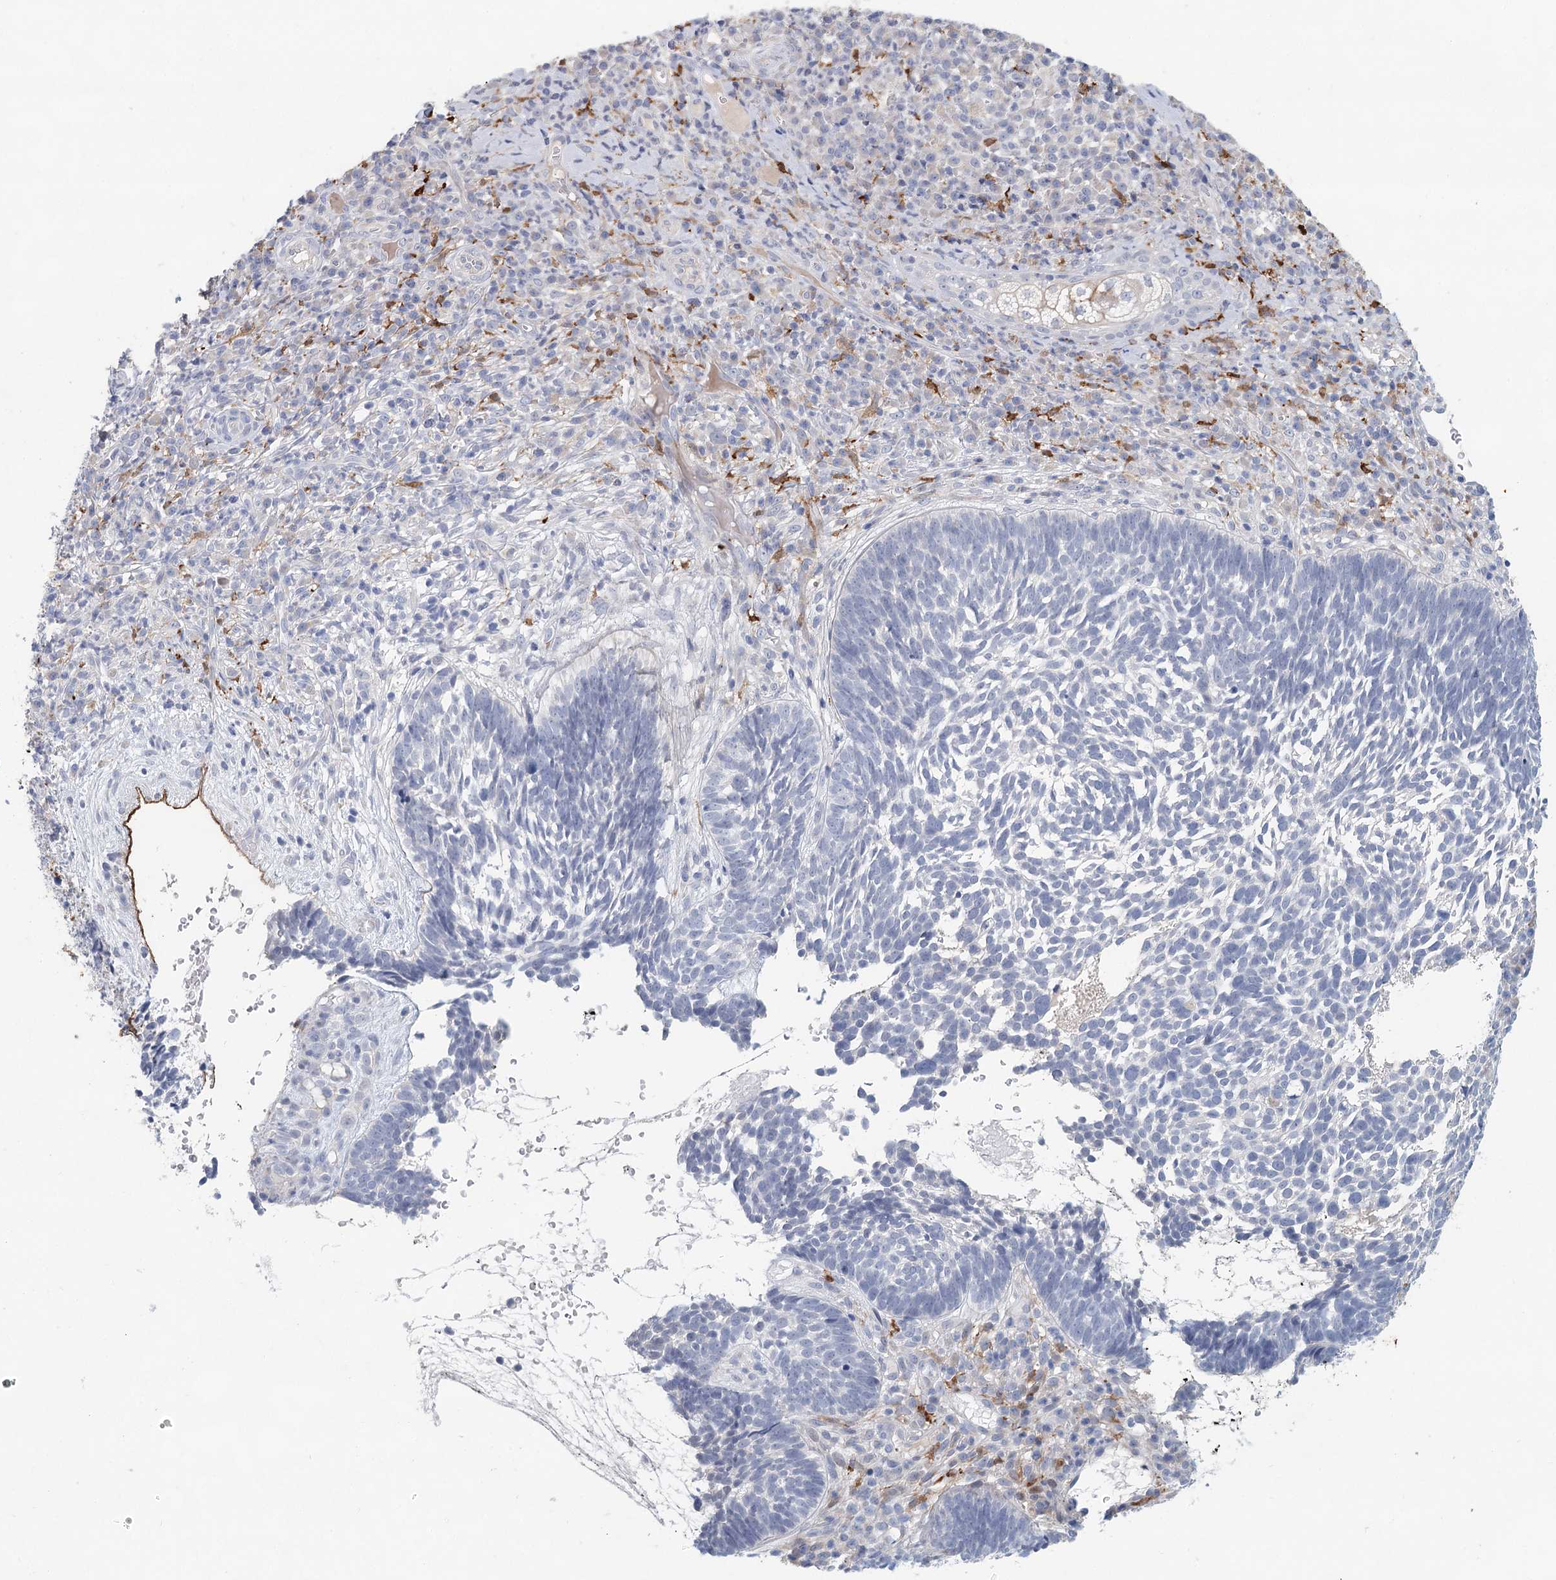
{"staining": {"intensity": "negative", "quantity": "none", "location": "none"}, "tissue": "skin cancer", "cell_type": "Tumor cells", "image_type": "cancer", "snomed": [{"axis": "morphology", "description": "Basal cell carcinoma"}, {"axis": "topography", "description": "Skin"}], "caption": "Tumor cells show no significant protein staining in skin basal cell carcinoma.", "gene": "SLC19A3", "patient": {"sex": "male", "age": 88}}